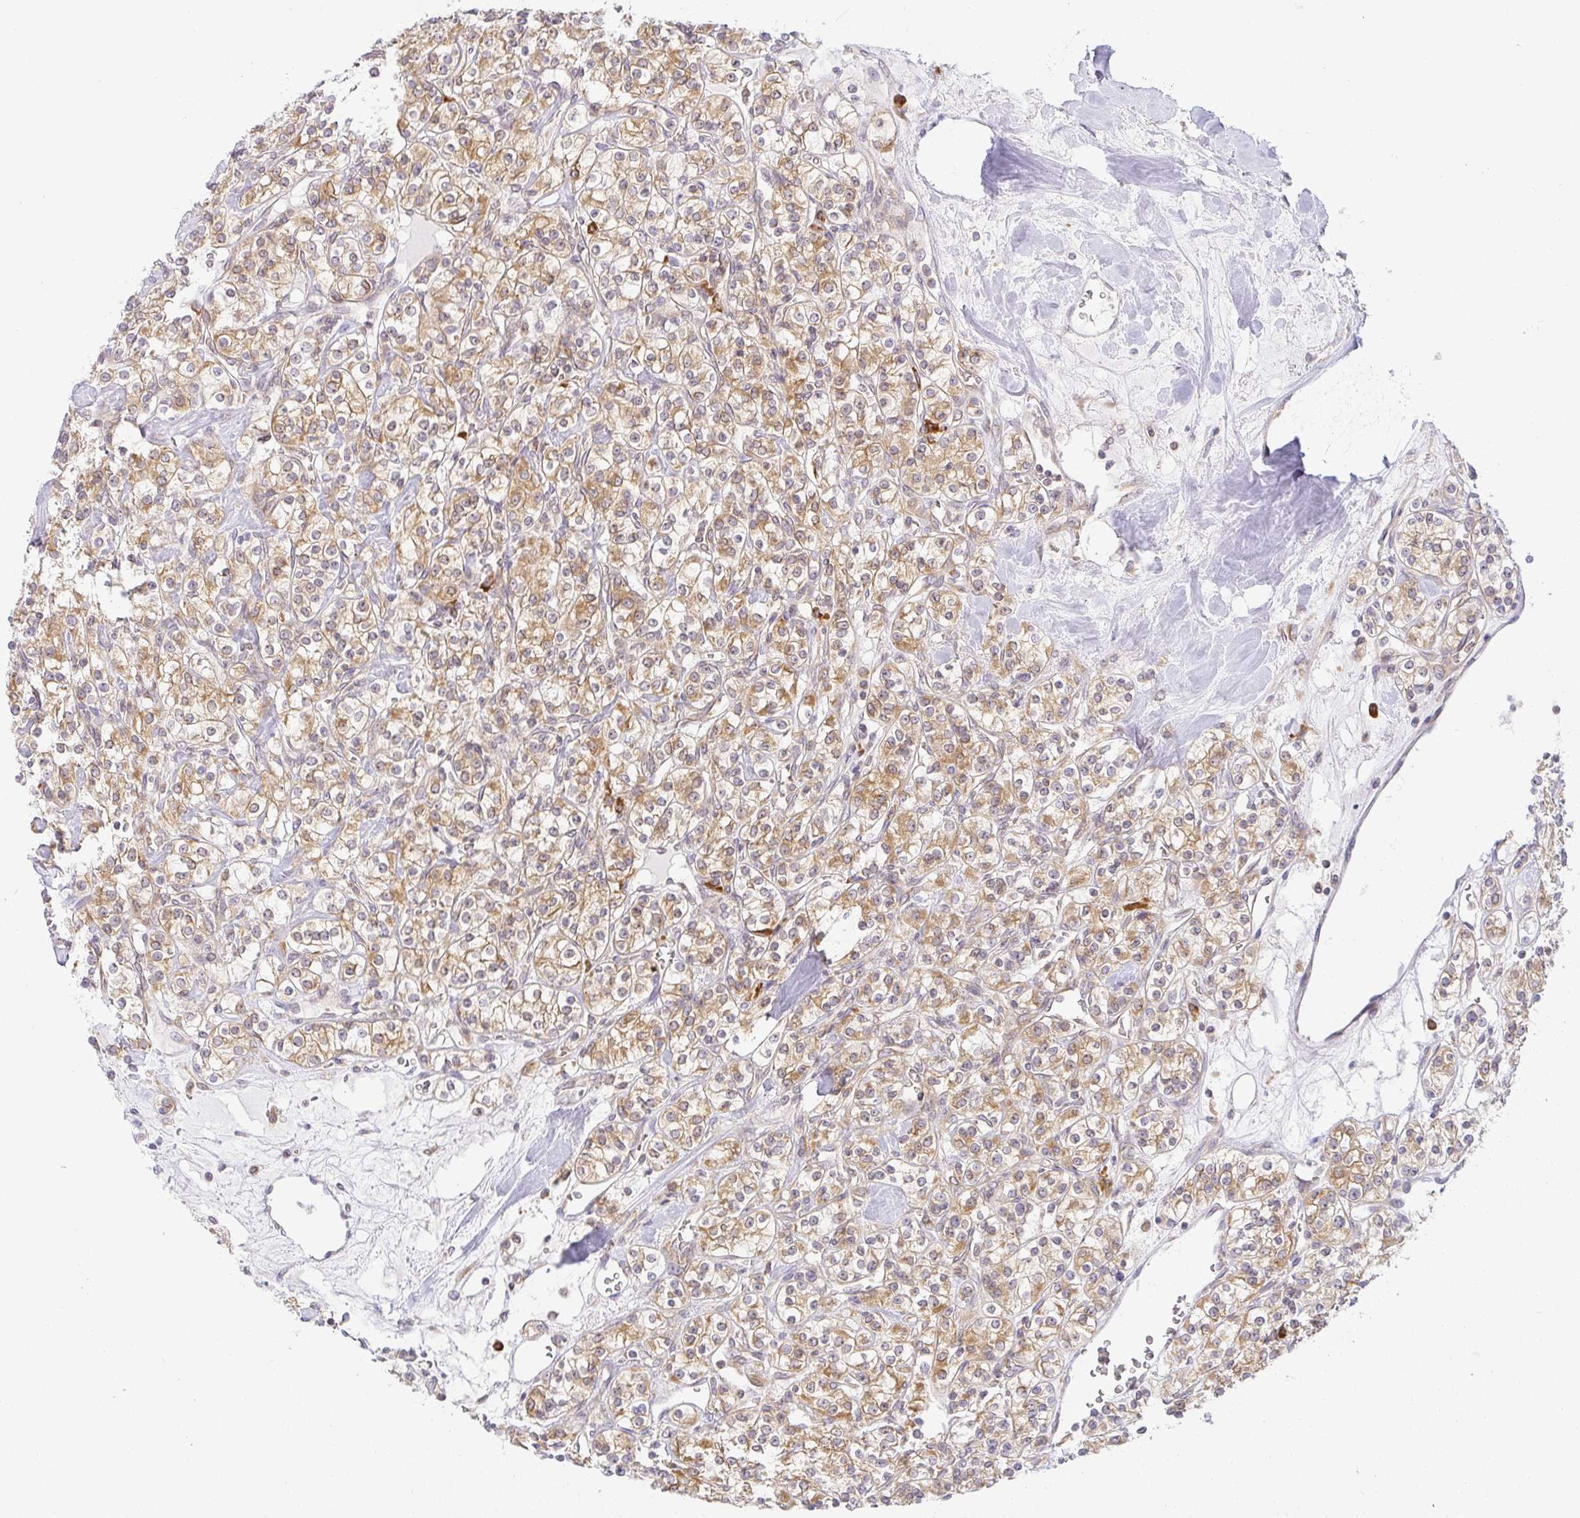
{"staining": {"intensity": "moderate", "quantity": ">75%", "location": "cytoplasmic/membranous"}, "tissue": "renal cancer", "cell_type": "Tumor cells", "image_type": "cancer", "snomed": [{"axis": "morphology", "description": "Adenocarcinoma, NOS"}, {"axis": "topography", "description": "Kidney"}], "caption": "Immunohistochemistry (IHC) (DAB (3,3'-diaminobenzidine)) staining of renal adenocarcinoma demonstrates moderate cytoplasmic/membranous protein positivity in approximately >75% of tumor cells.", "gene": "DERL2", "patient": {"sex": "male", "age": 77}}